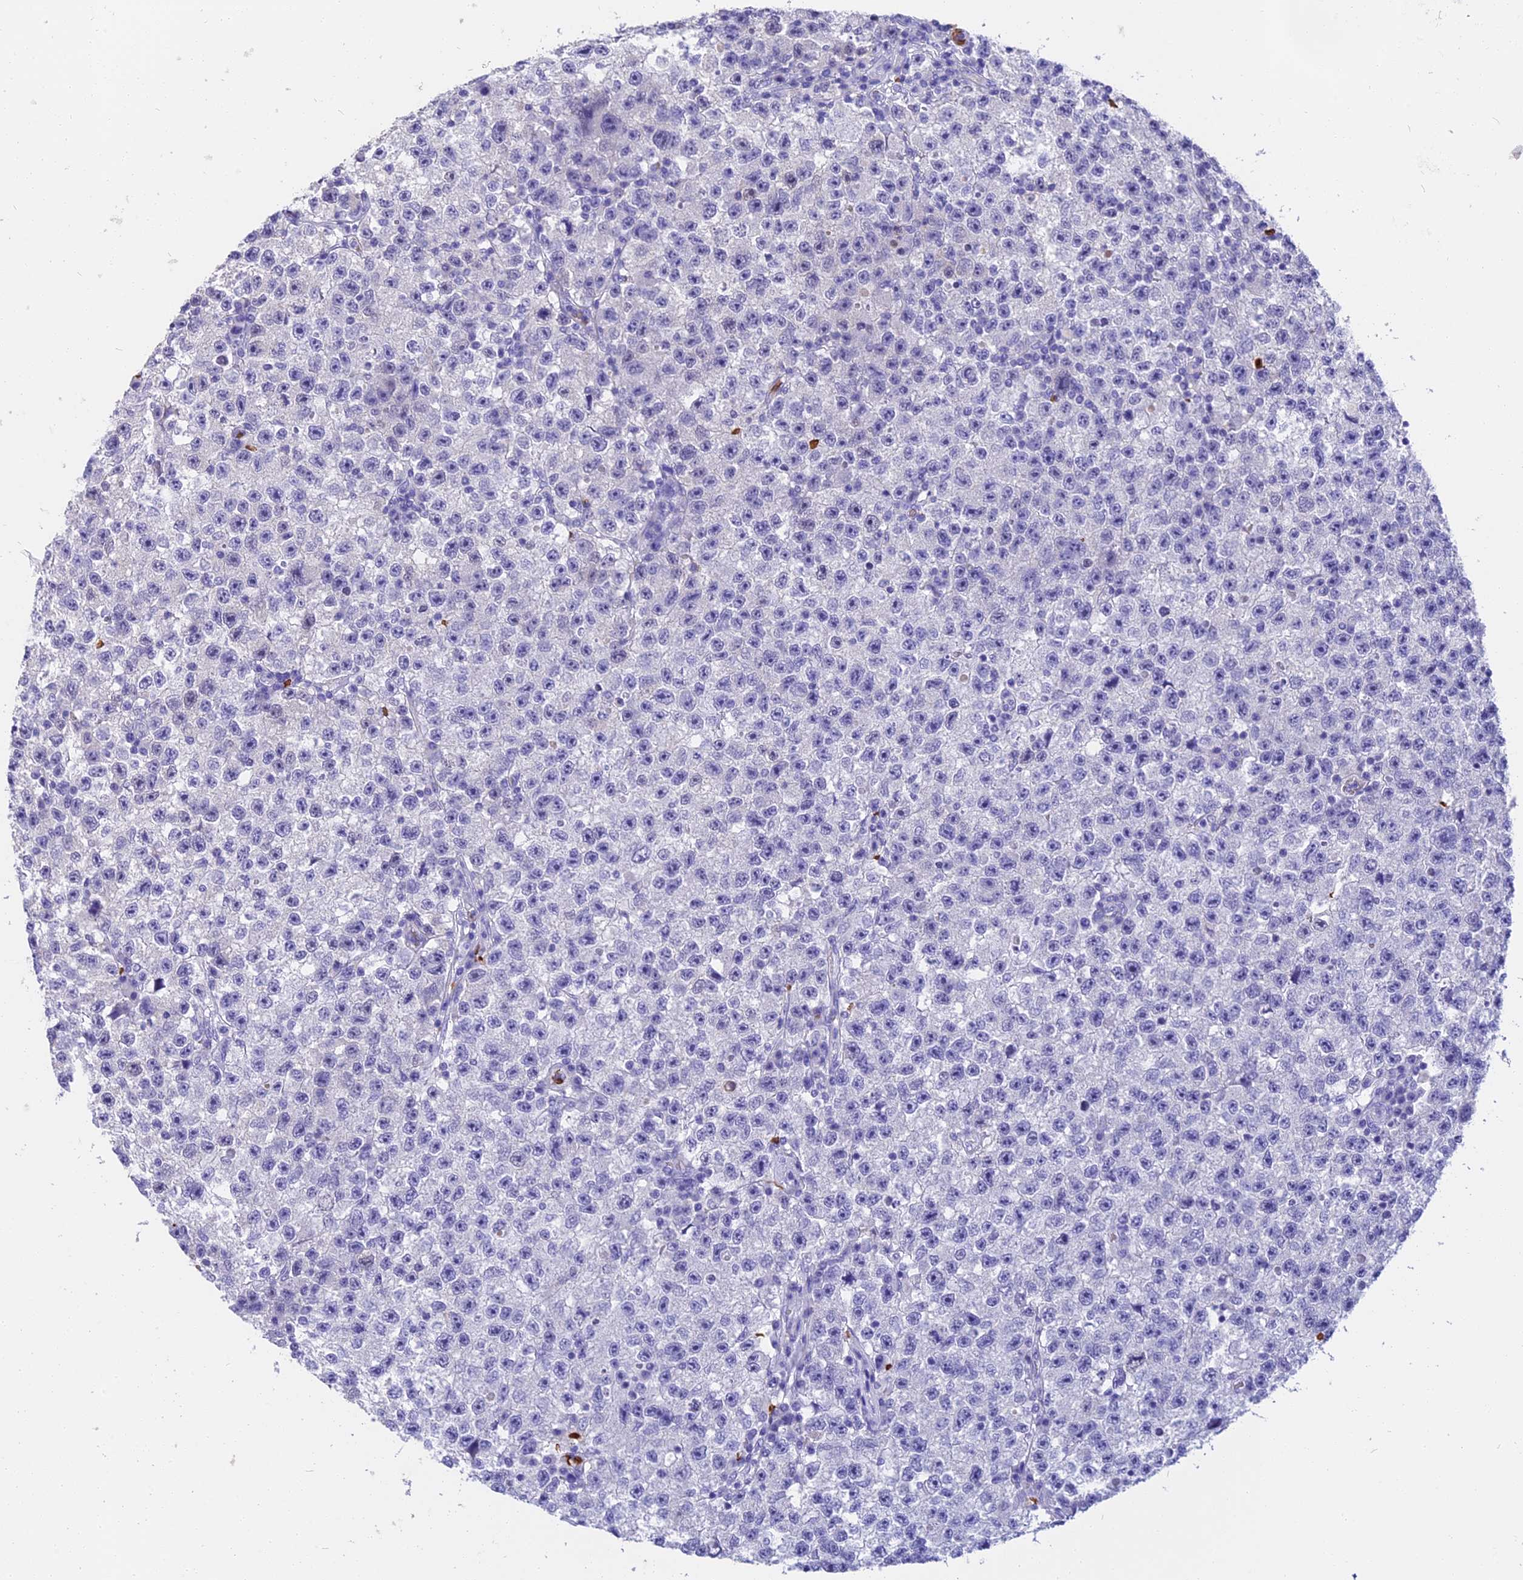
{"staining": {"intensity": "negative", "quantity": "none", "location": "none"}, "tissue": "testis cancer", "cell_type": "Tumor cells", "image_type": "cancer", "snomed": [{"axis": "morphology", "description": "Seminoma, NOS"}, {"axis": "topography", "description": "Testis"}], "caption": "Immunohistochemical staining of human seminoma (testis) demonstrates no significant staining in tumor cells. Brightfield microscopy of IHC stained with DAB (3,3'-diaminobenzidine) (brown) and hematoxylin (blue), captured at high magnification.", "gene": "TNNC2", "patient": {"sex": "male", "age": 22}}